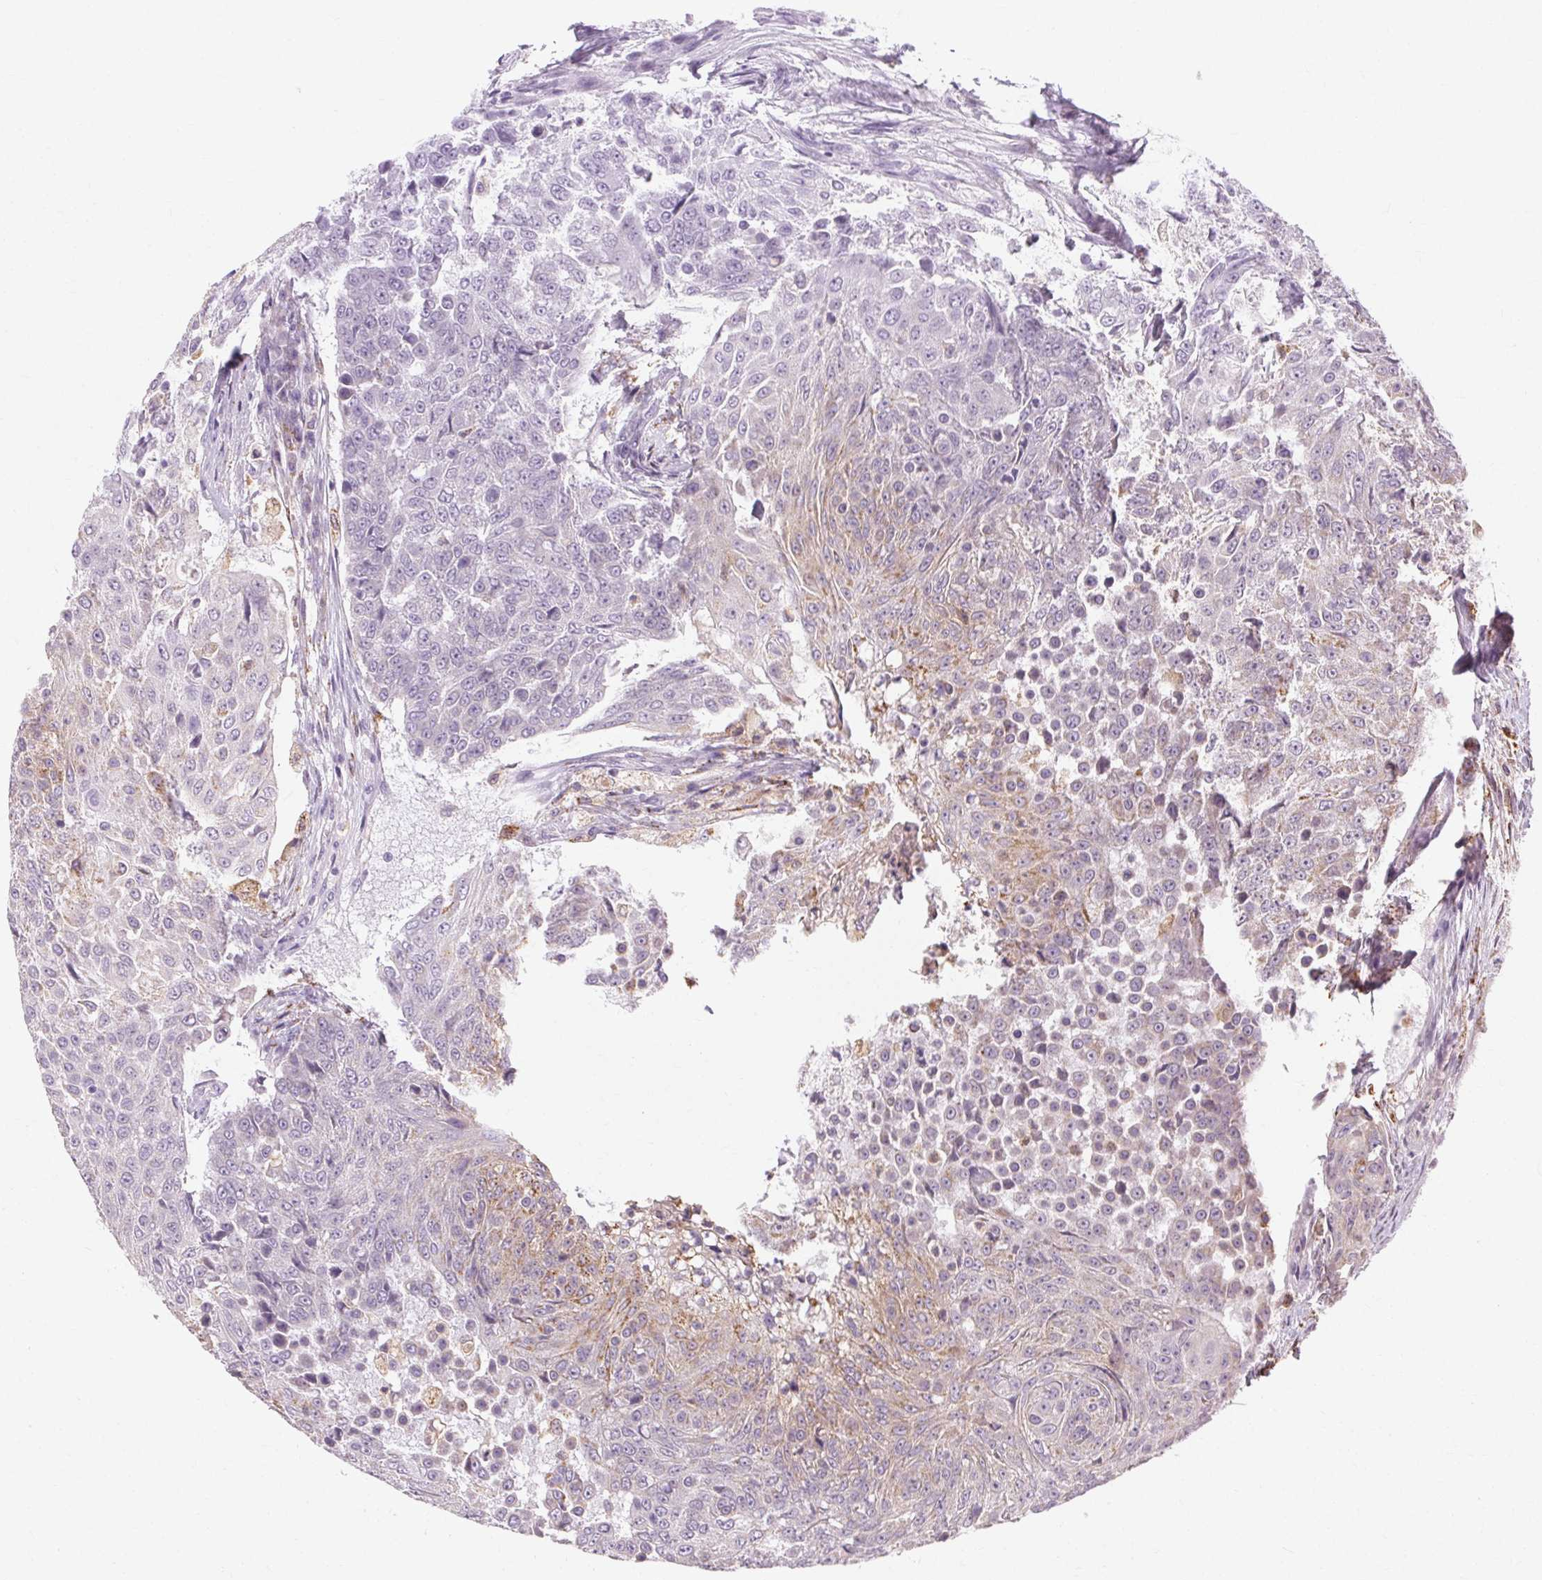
{"staining": {"intensity": "negative", "quantity": "none", "location": "none"}, "tissue": "urothelial cancer", "cell_type": "Tumor cells", "image_type": "cancer", "snomed": [{"axis": "morphology", "description": "Urothelial carcinoma, High grade"}, {"axis": "topography", "description": "Urinary bladder"}], "caption": "There is no significant staining in tumor cells of urothelial carcinoma (high-grade). (Brightfield microscopy of DAB (3,3'-diaminobenzidine) immunohistochemistry (IHC) at high magnification).", "gene": "REP15", "patient": {"sex": "female", "age": 63}}